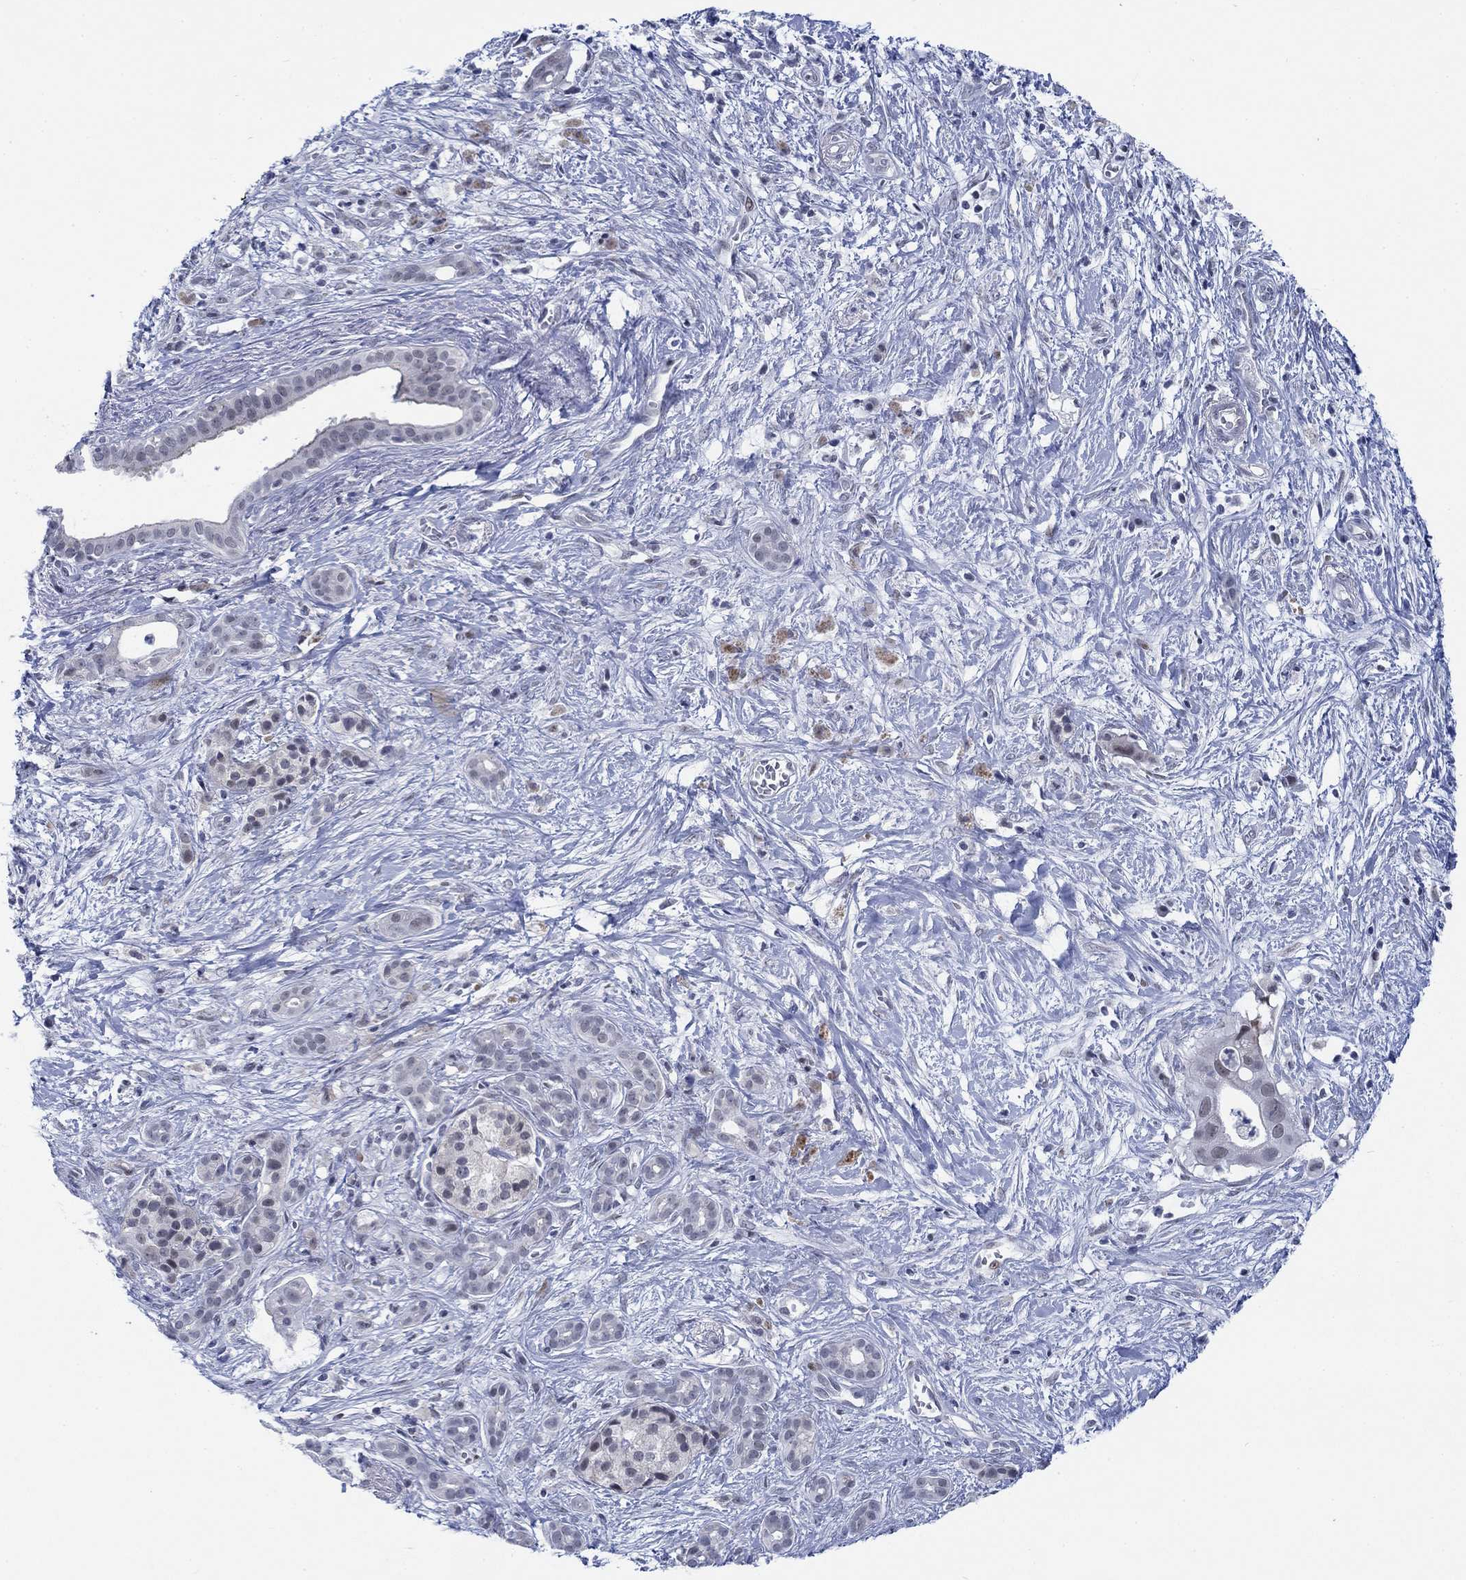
{"staining": {"intensity": "weak", "quantity": "<25%", "location": "nuclear"}, "tissue": "pancreatic cancer", "cell_type": "Tumor cells", "image_type": "cancer", "snomed": [{"axis": "morphology", "description": "Adenocarcinoma, NOS"}, {"axis": "topography", "description": "Pancreas"}], "caption": "This micrograph is of adenocarcinoma (pancreatic) stained with IHC to label a protein in brown with the nuclei are counter-stained blue. There is no positivity in tumor cells. Brightfield microscopy of immunohistochemistry stained with DAB (brown) and hematoxylin (blue), captured at high magnification.", "gene": "NEU3", "patient": {"sex": "male", "age": 61}}